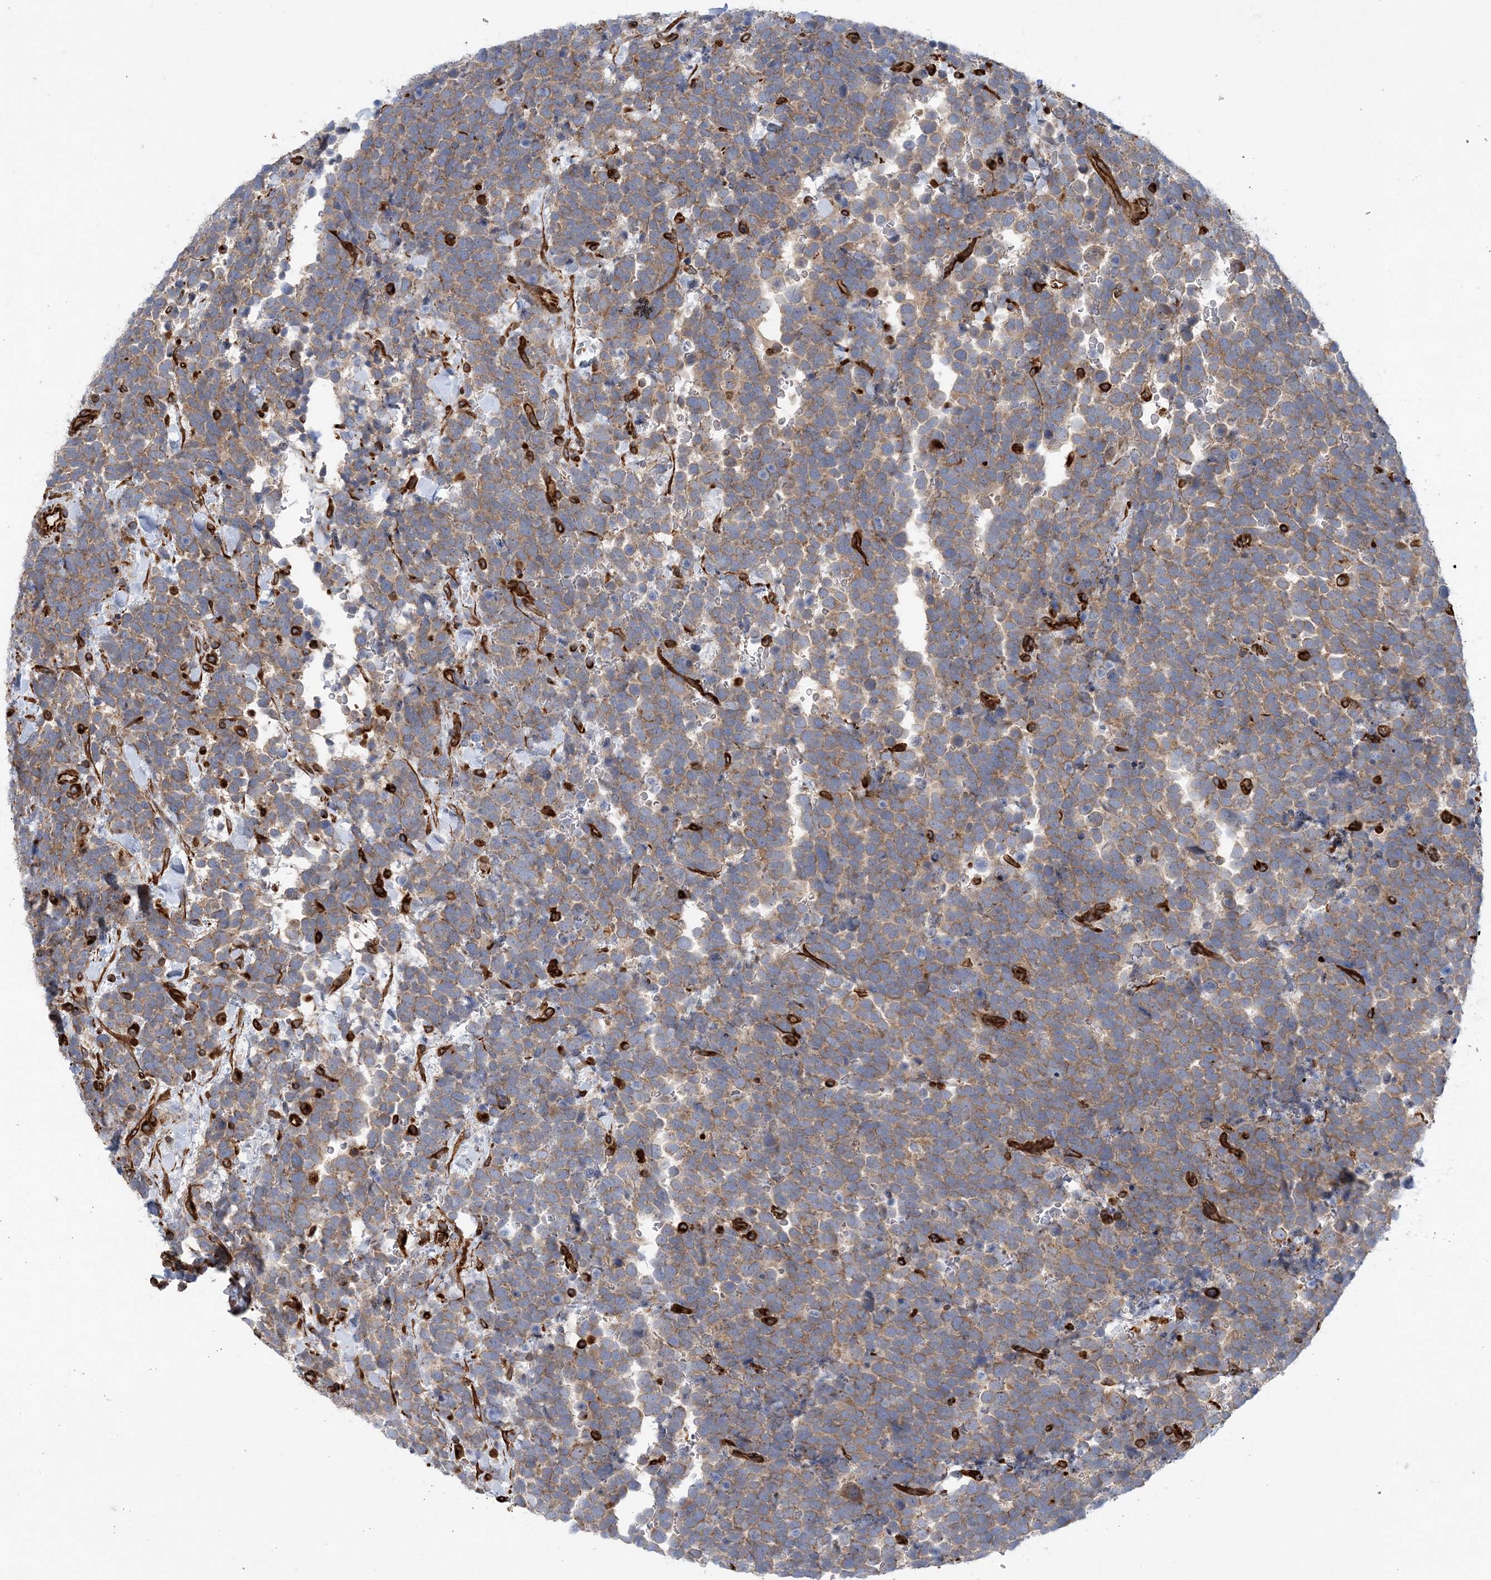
{"staining": {"intensity": "moderate", "quantity": "25%-75%", "location": "cytoplasmic/membranous"}, "tissue": "urothelial cancer", "cell_type": "Tumor cells", "image_type": "cancer", "snomed": [{"axis": "morphology", "description": "Urothelial carcinoma, High grade"}, {"axis": "topography", "description": "Urinary bladder"}], "caption": "Protein staining reveals moderate cytoplasmic/membranous staining in approximately 25%-75% of tumor cells in urothelial cancer. (IHC, brightfield microscopy, high magnification).", "gene": "FAM114A2", "patient": {"sex": "female", "age": 82}}